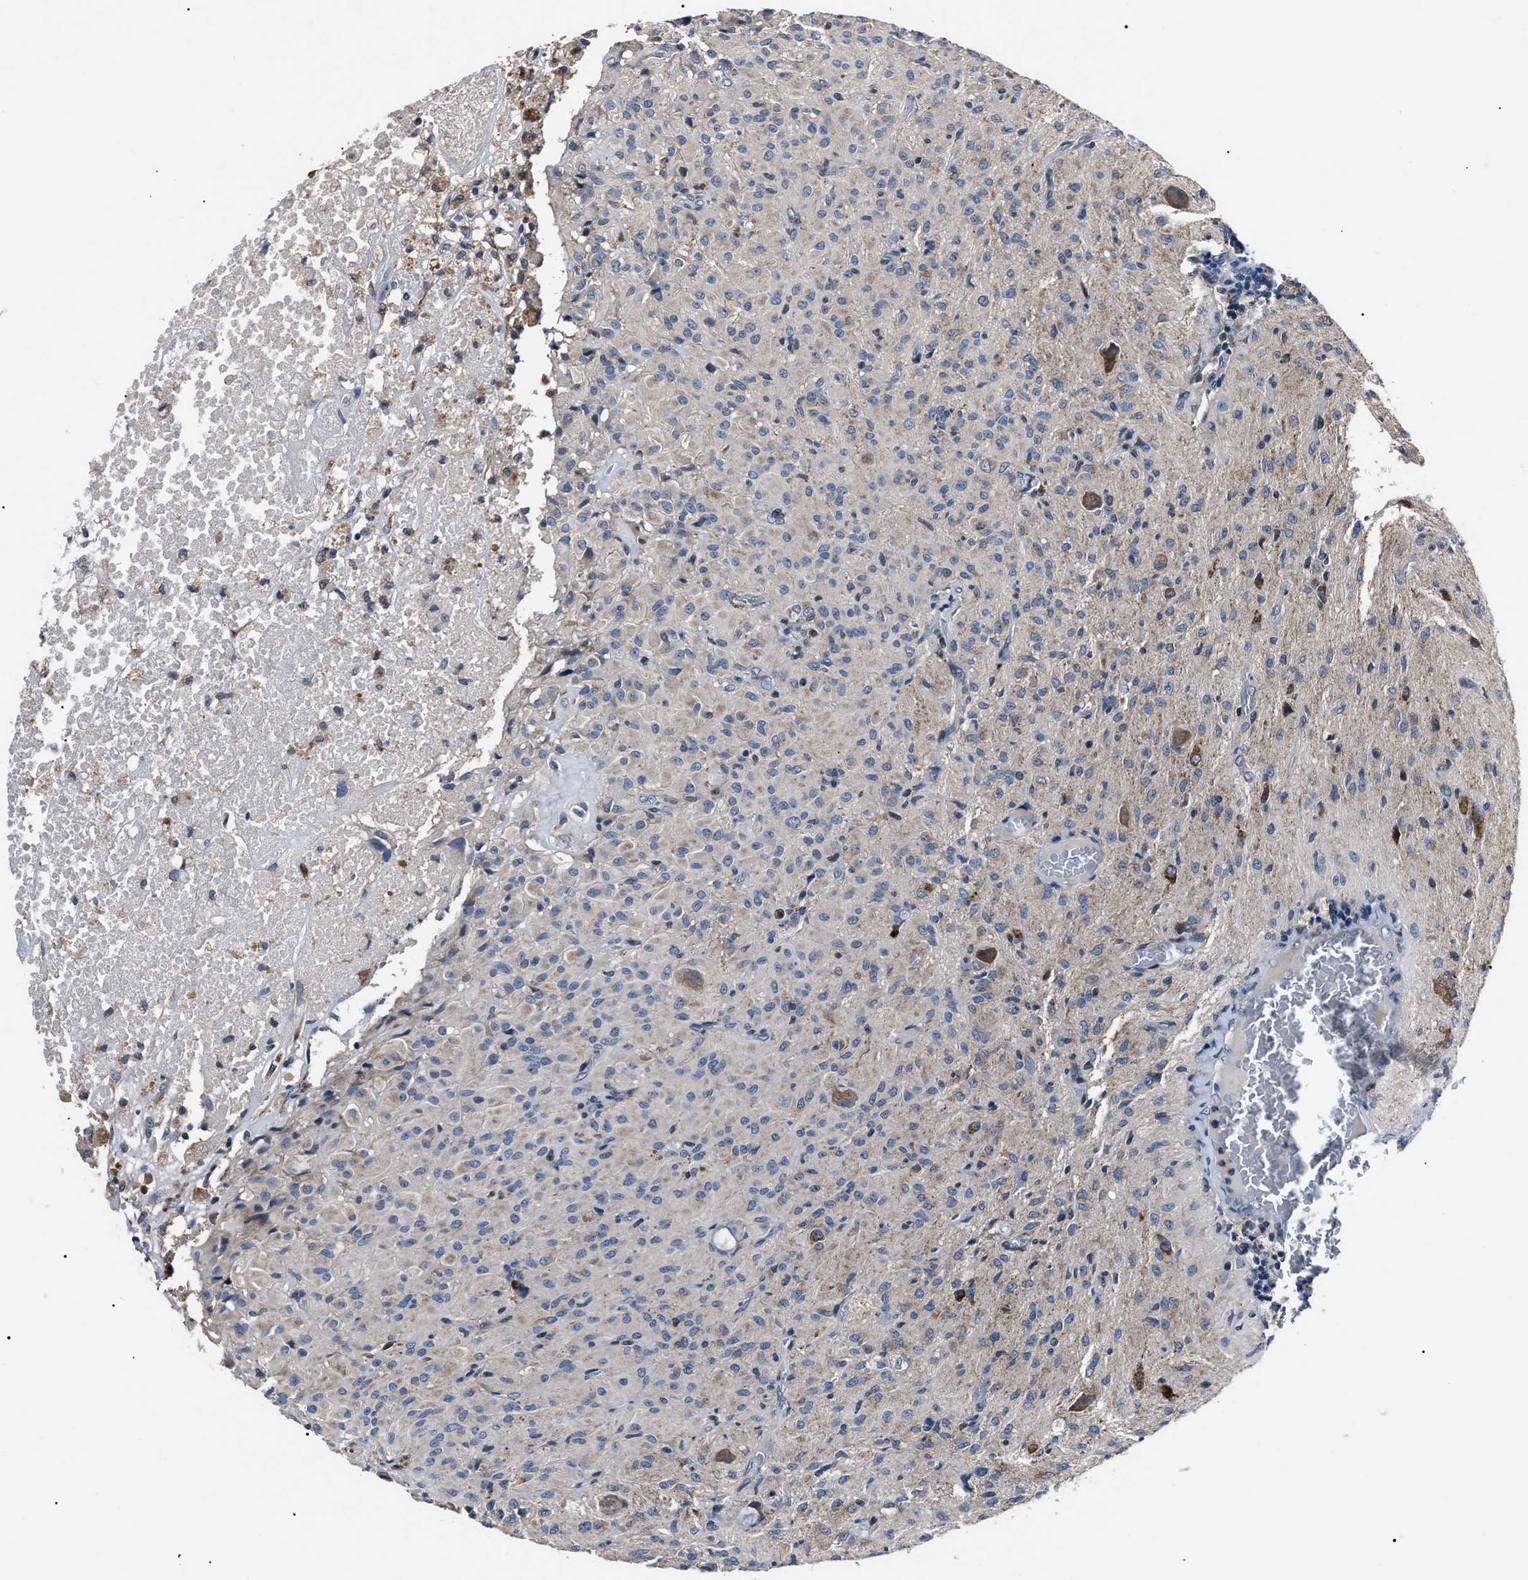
{"staining": {"intensity": "negative", "quantity": "none", "location": "none"}, "tissue": "glioma", "cell_type": "Tumor cells", "image_type": "cancer", "snomed": [{"axis": "morphology", "description": "Glioma, malignant, High grade"}, {"axis": "topography", "description": "Brain"}], "caption": "Immunohistochemistry (IHC) image of neoplastic tissue: malignant glioma (high-grade) stained with DAB shows no significant protein staining in tumor cells.", "gene": "LRRC14", "patient": {"sex": "female", "age": 59}}